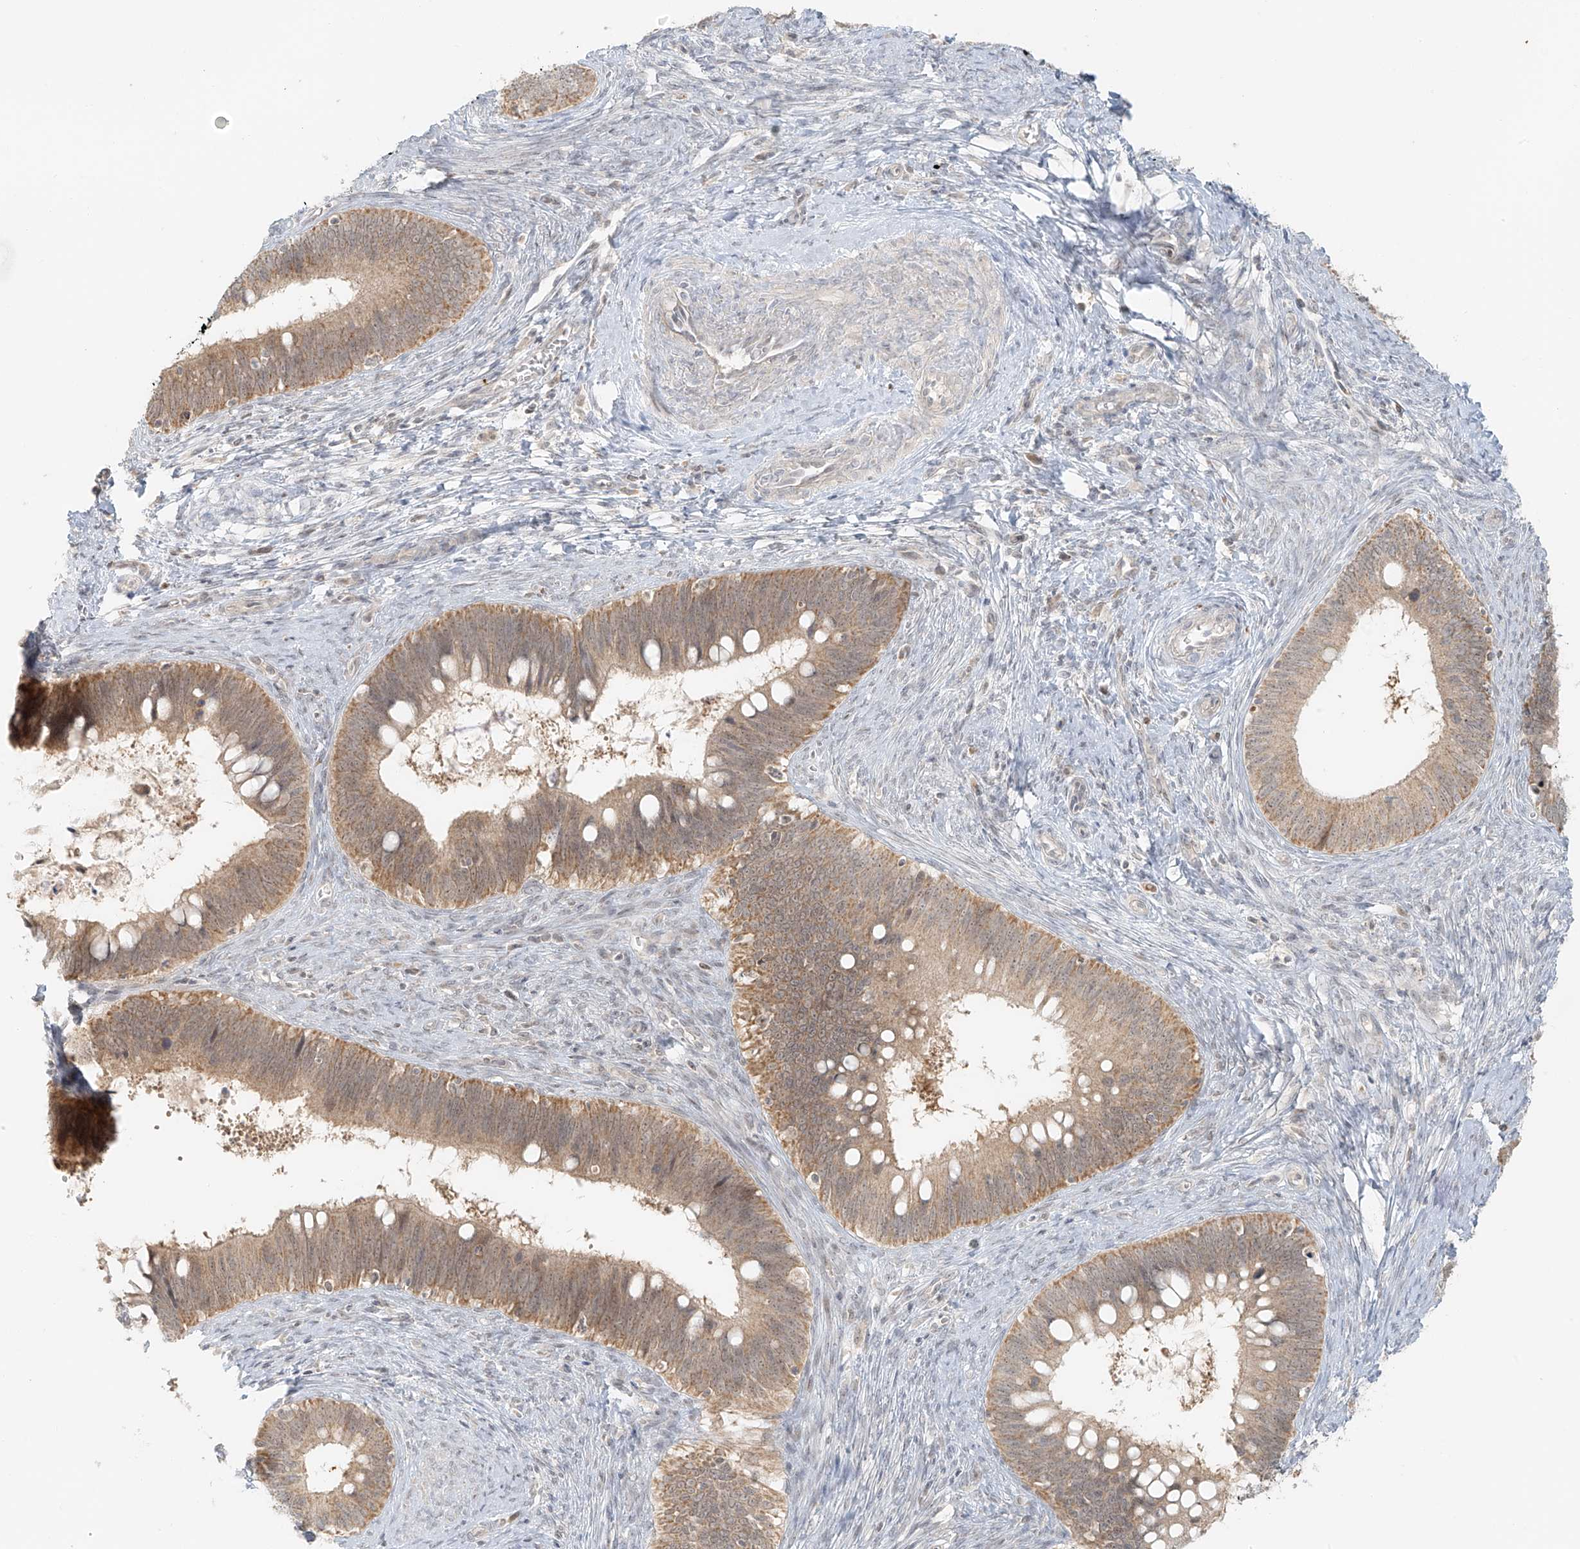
{"staining": {"intensity": "moderate", "quantity": ">75%", "location": "cytoplasmic/membranous"}, "tissue": "cervical cancer", "cell_type": "Tumor cells", "image_type": "cancer", "snomed": [{"axis": "morphology", "description": "Adenocarcinoma, NOS"}, {"axis": "topography", "description": "Cervix"}], "caption": "About >75% of tumor cells in adenocarcinoma (cervical) reveal moderate cytoplasmic/membranous protein positivity as visualized by brown immunohistochemical staining.", "gene": "MIPEP", "patient": {"sex": "female", "age": 42}}